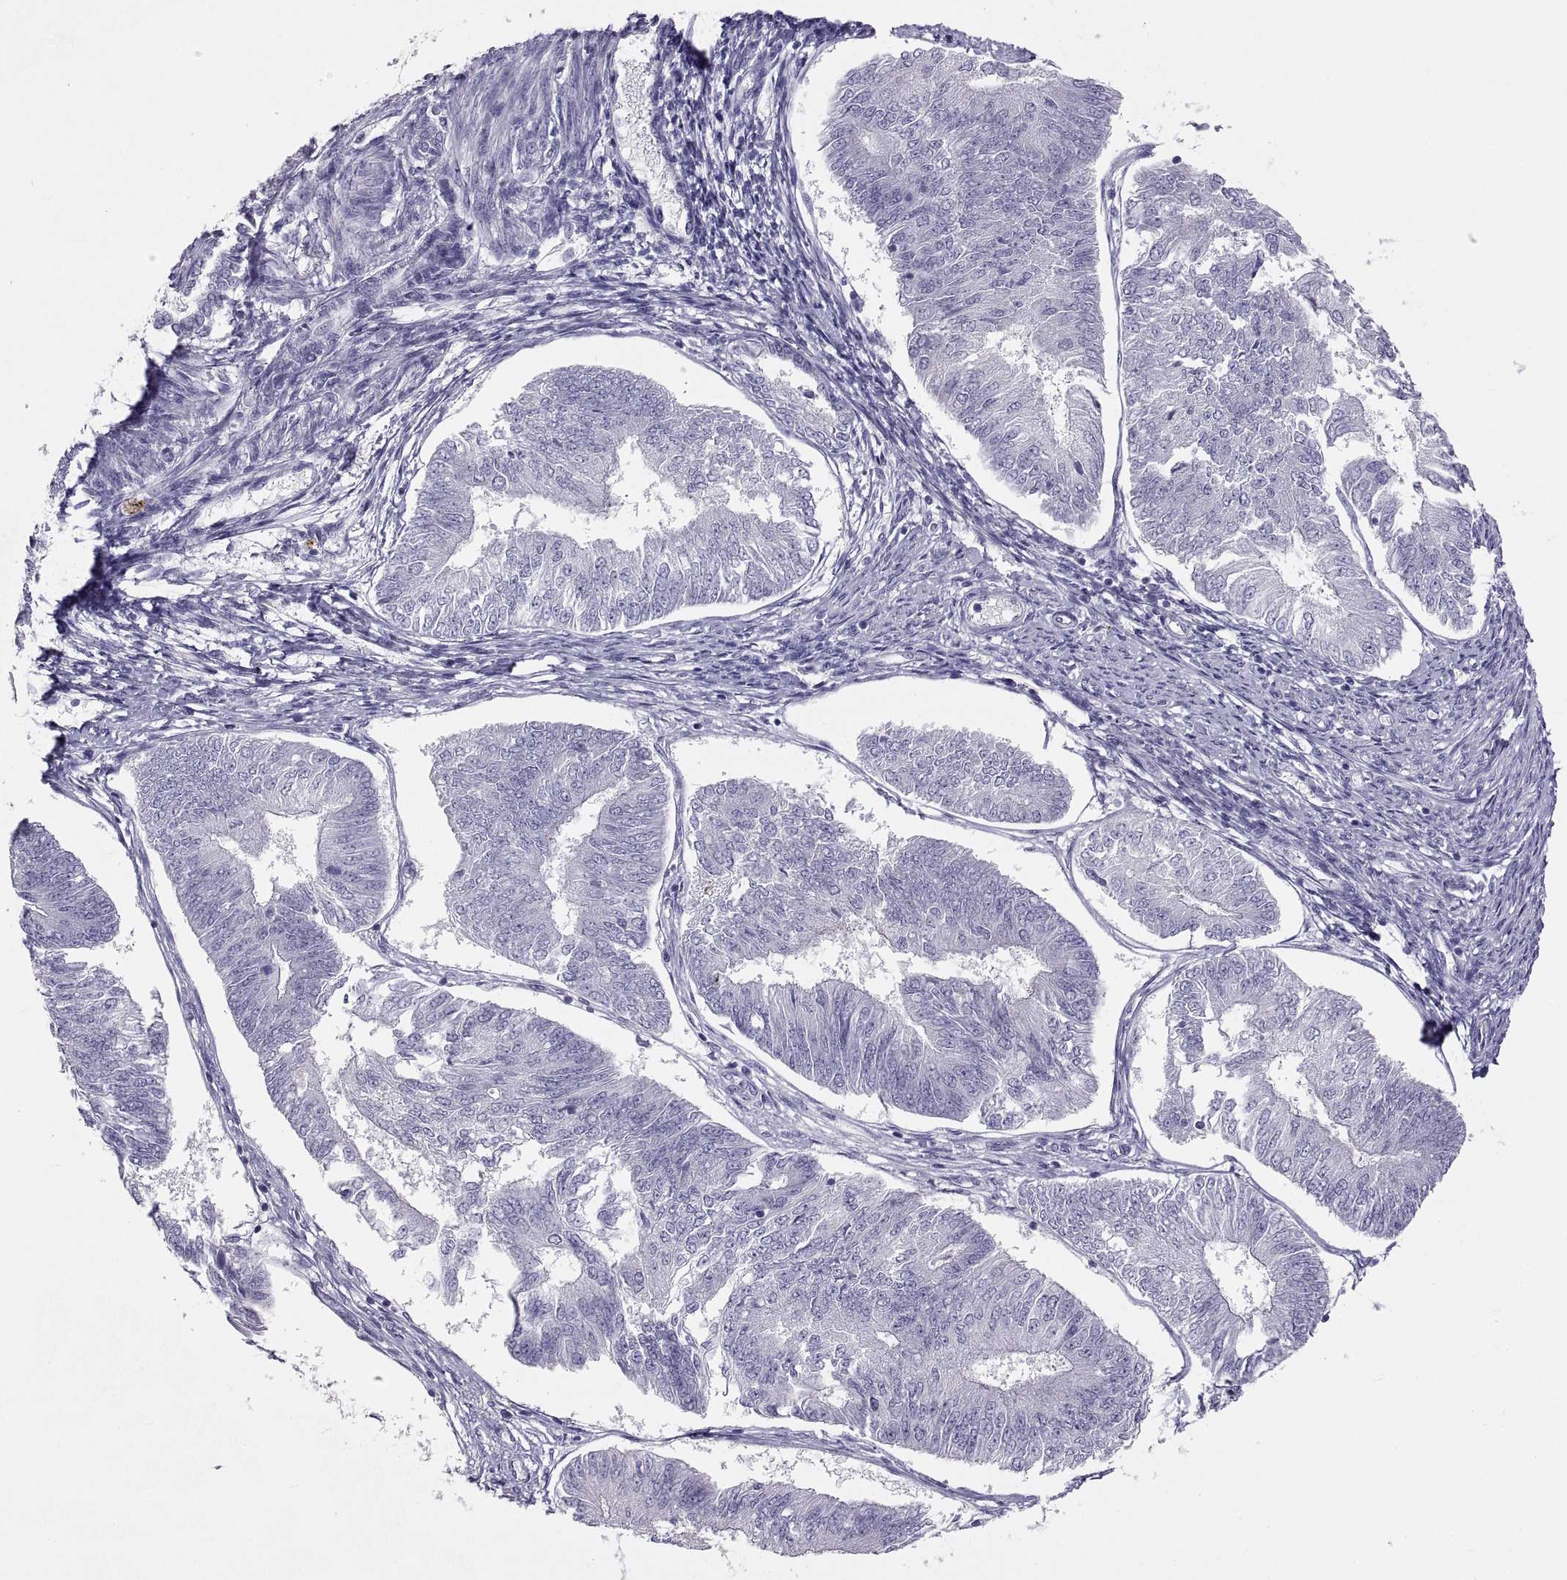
{"staining": {"intensity": "negative", "quantity": "none", "location": "none"}, "tissue": "endometrial cancer", "cell_type": "Tumor cells", "image_type": "cancer", "snomed": [{"axis": "morphology", "description": "Adenocarcinoma, NOS"}, {"axis": "topography", "description": "Endometrium"}], "caption": "Immunohistochemical staining of endometrial adenocarcinoma shows no significant staining in tumor cells.", "gene": "CRYBB3", "patient": {"sex": "female", "age": 58}}